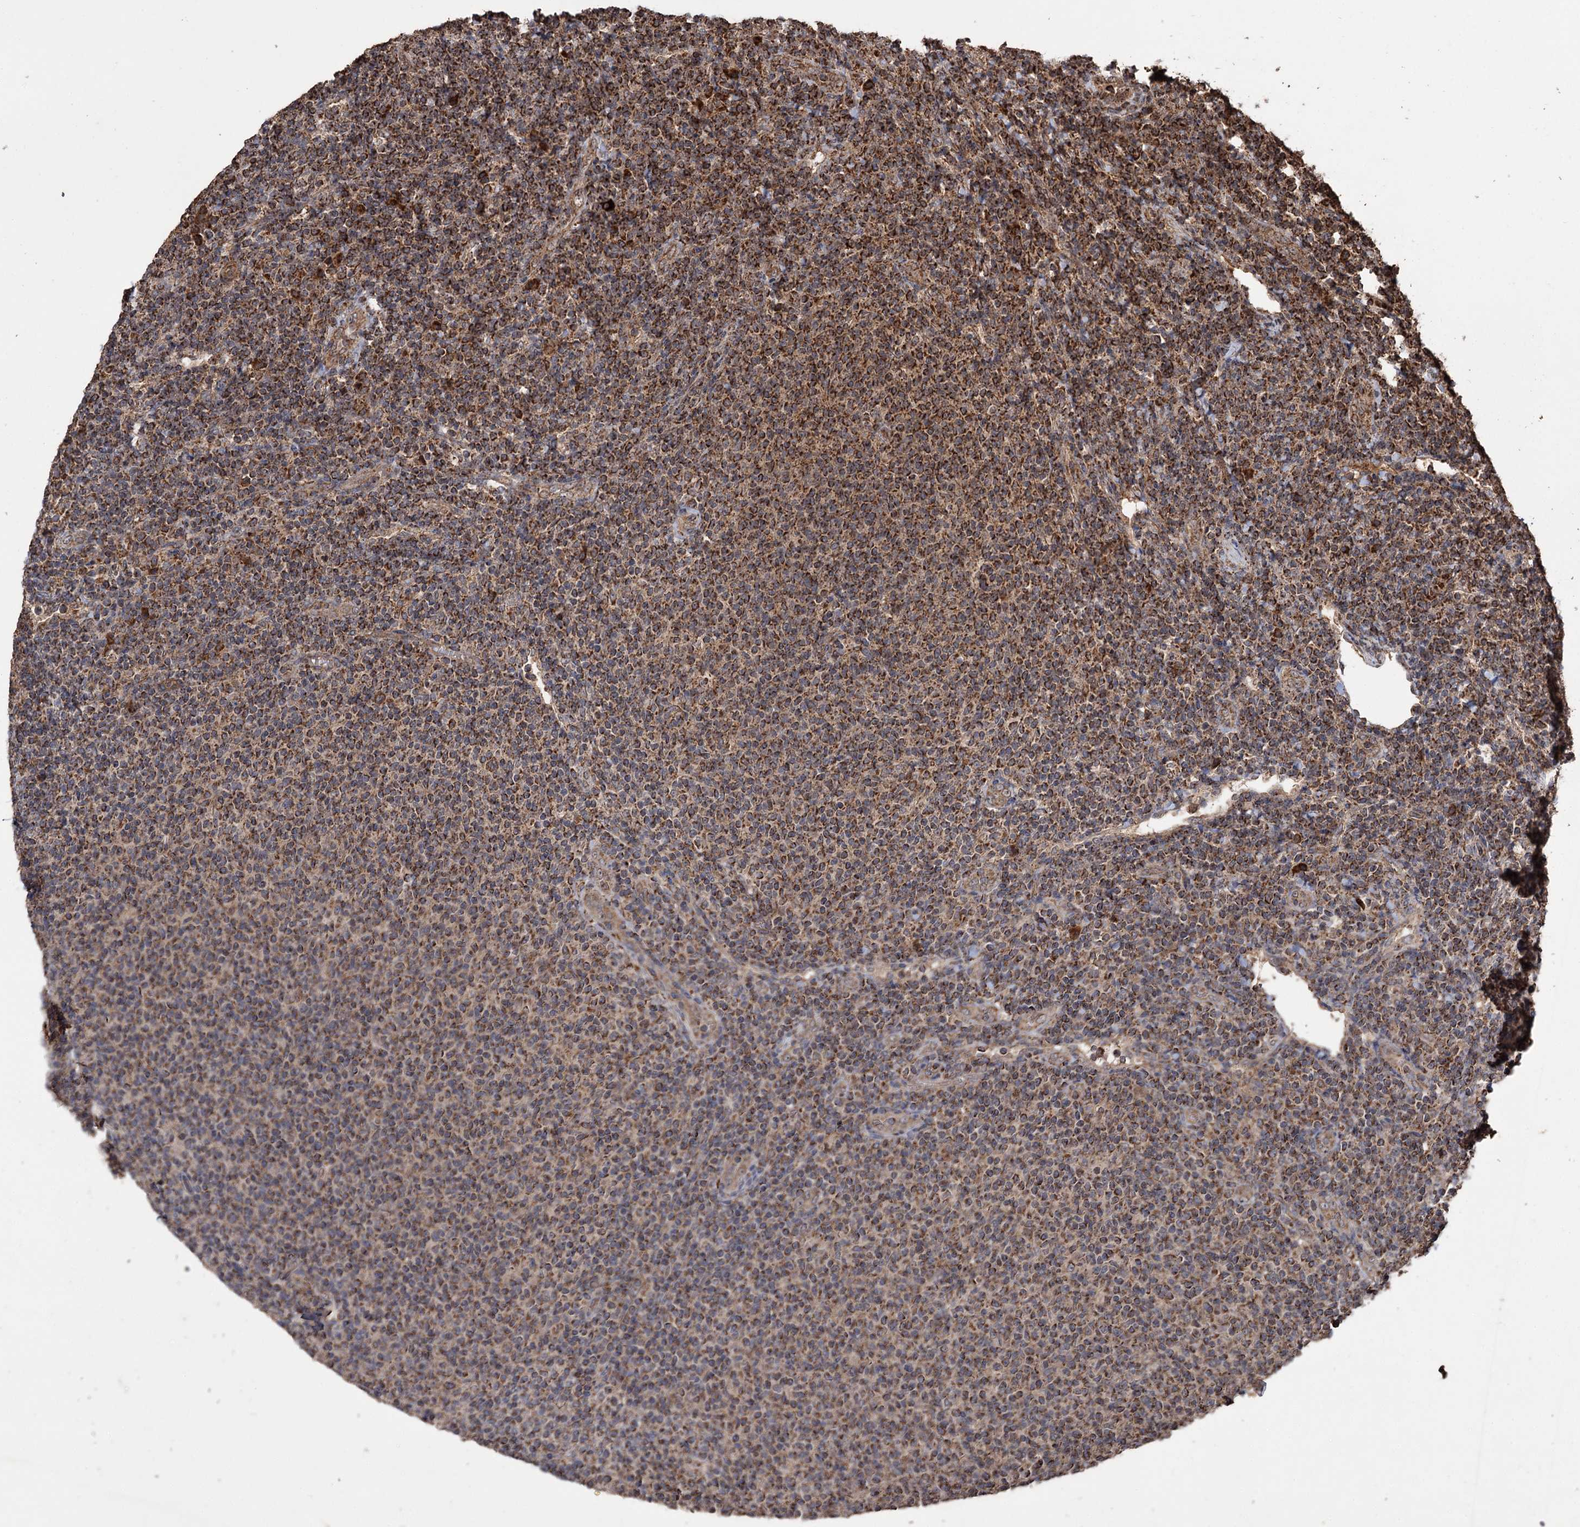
{"staining": {"intensity": "moderate", "quantity": ">75%", "location": "cytoplasmic/membranous"}, "tissue": "lymphoma", "cell_type": "Tumor cells", "image_type": "cancer", "snomed": [{"axis": "morphology", "description": "Malignant lymphoma, non-Hodgkin's type, Low grade"}, {"axis": "topography", "description": "Lymph node"}], "caption": "Lymphoma stained with a protein marker demonstrates moderate staining in tumor cells.", "gene": "IPO4", "patient": {"sex": "male", "age": 66}}